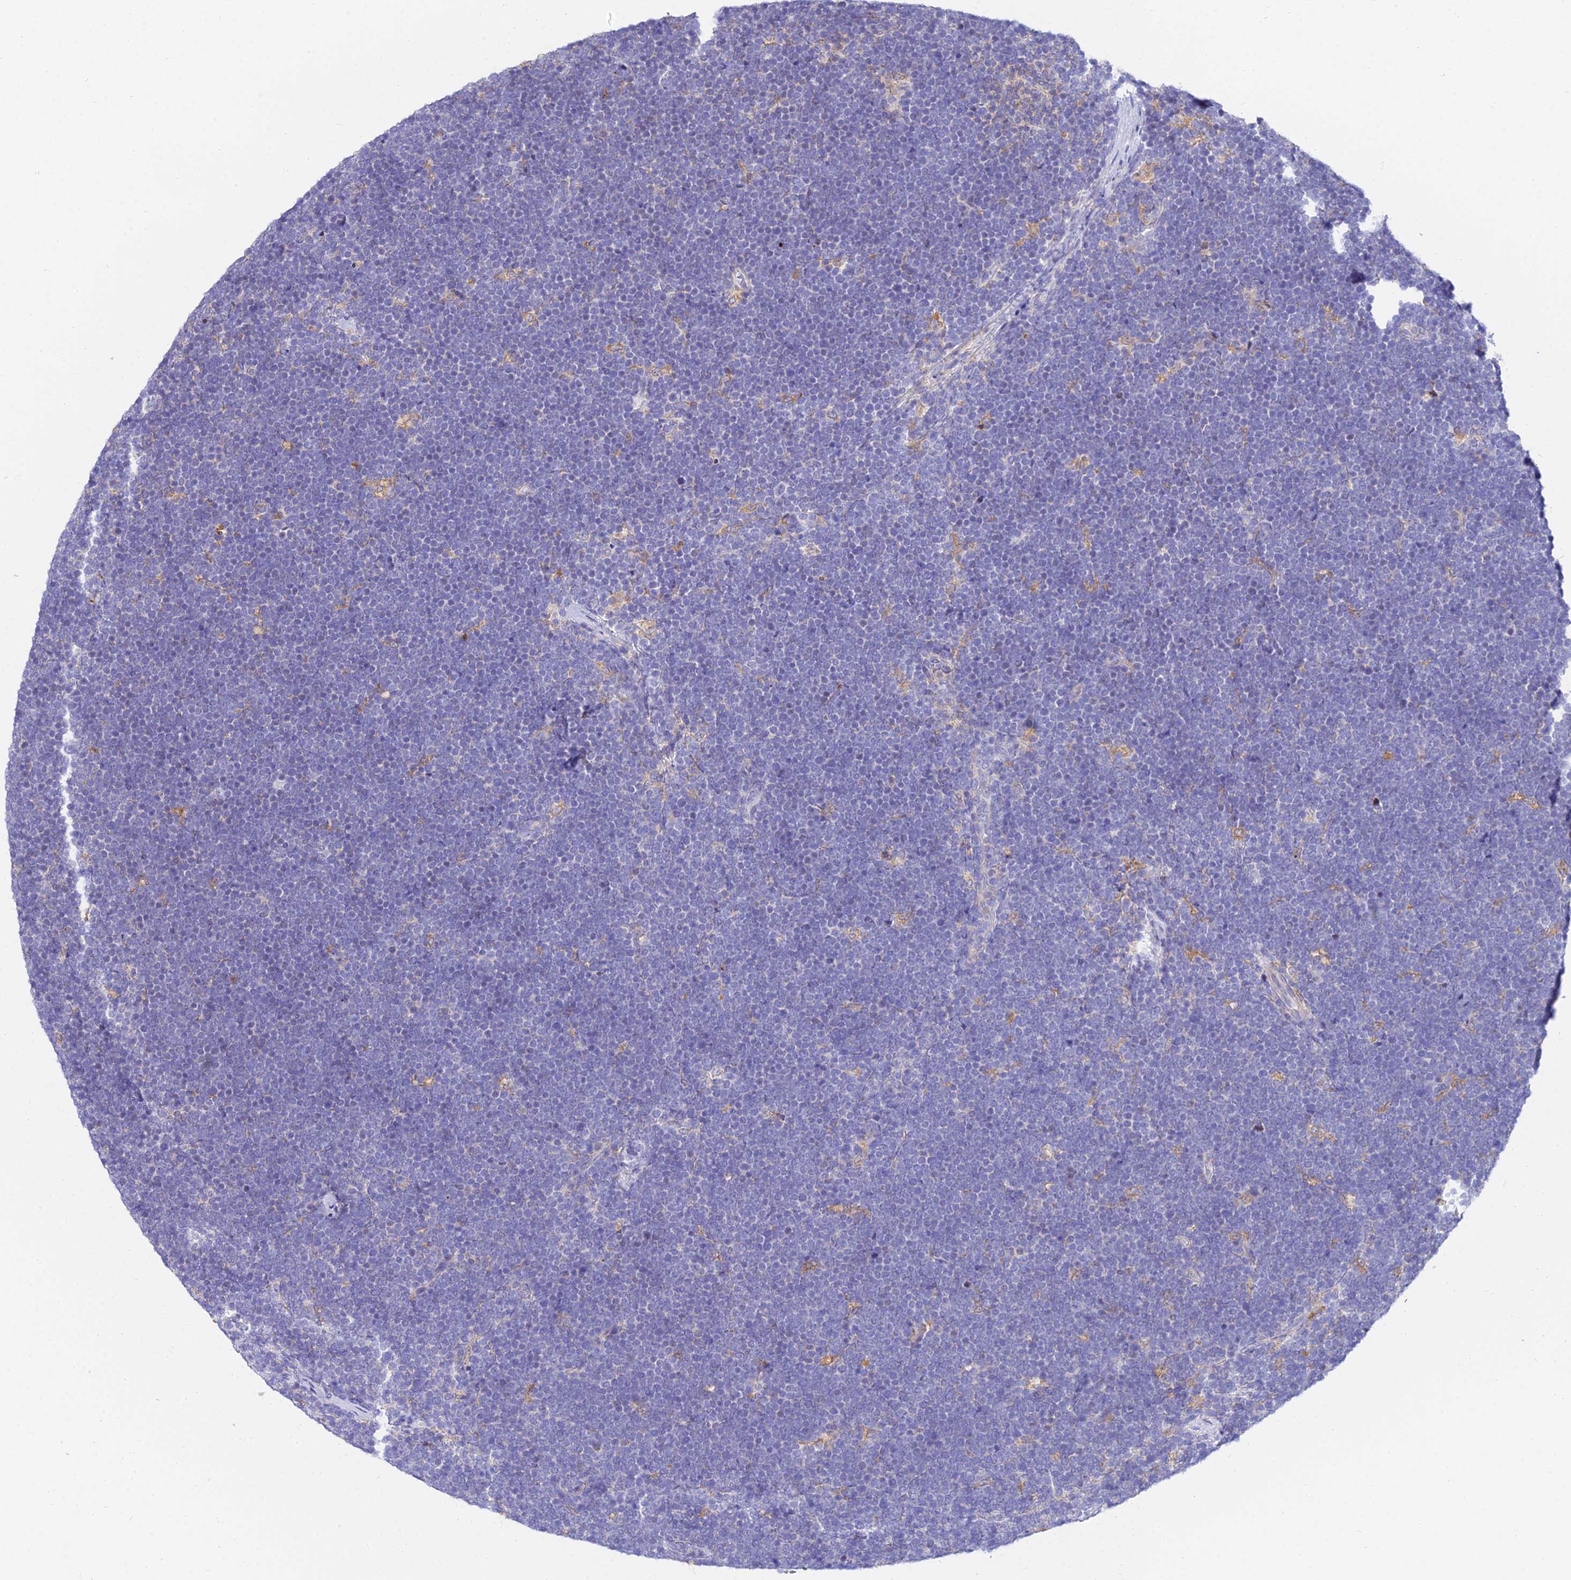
{"staining": {"intensity": "negative", "quantity": "none", "location": "none"}, "tissue": "lymphoma", "cell_type": "Tumor cells", "image_type": "cancer", "snomed": [{"axis": "morphology", "description": "Malignant lymphoma, non-Hodgkin's type, High grade"}, {"axis": "topography", "description": "Lymph node"}], "caption": "Human malignant lymphoma, non-Hodgkin's type (high-grade) stained for a protein using immunohistochemistry (IHC) demonstrates no positivity in tumor cells.", "gene": "ARL8B", "patient": {"sex": "male", "age": 13}}